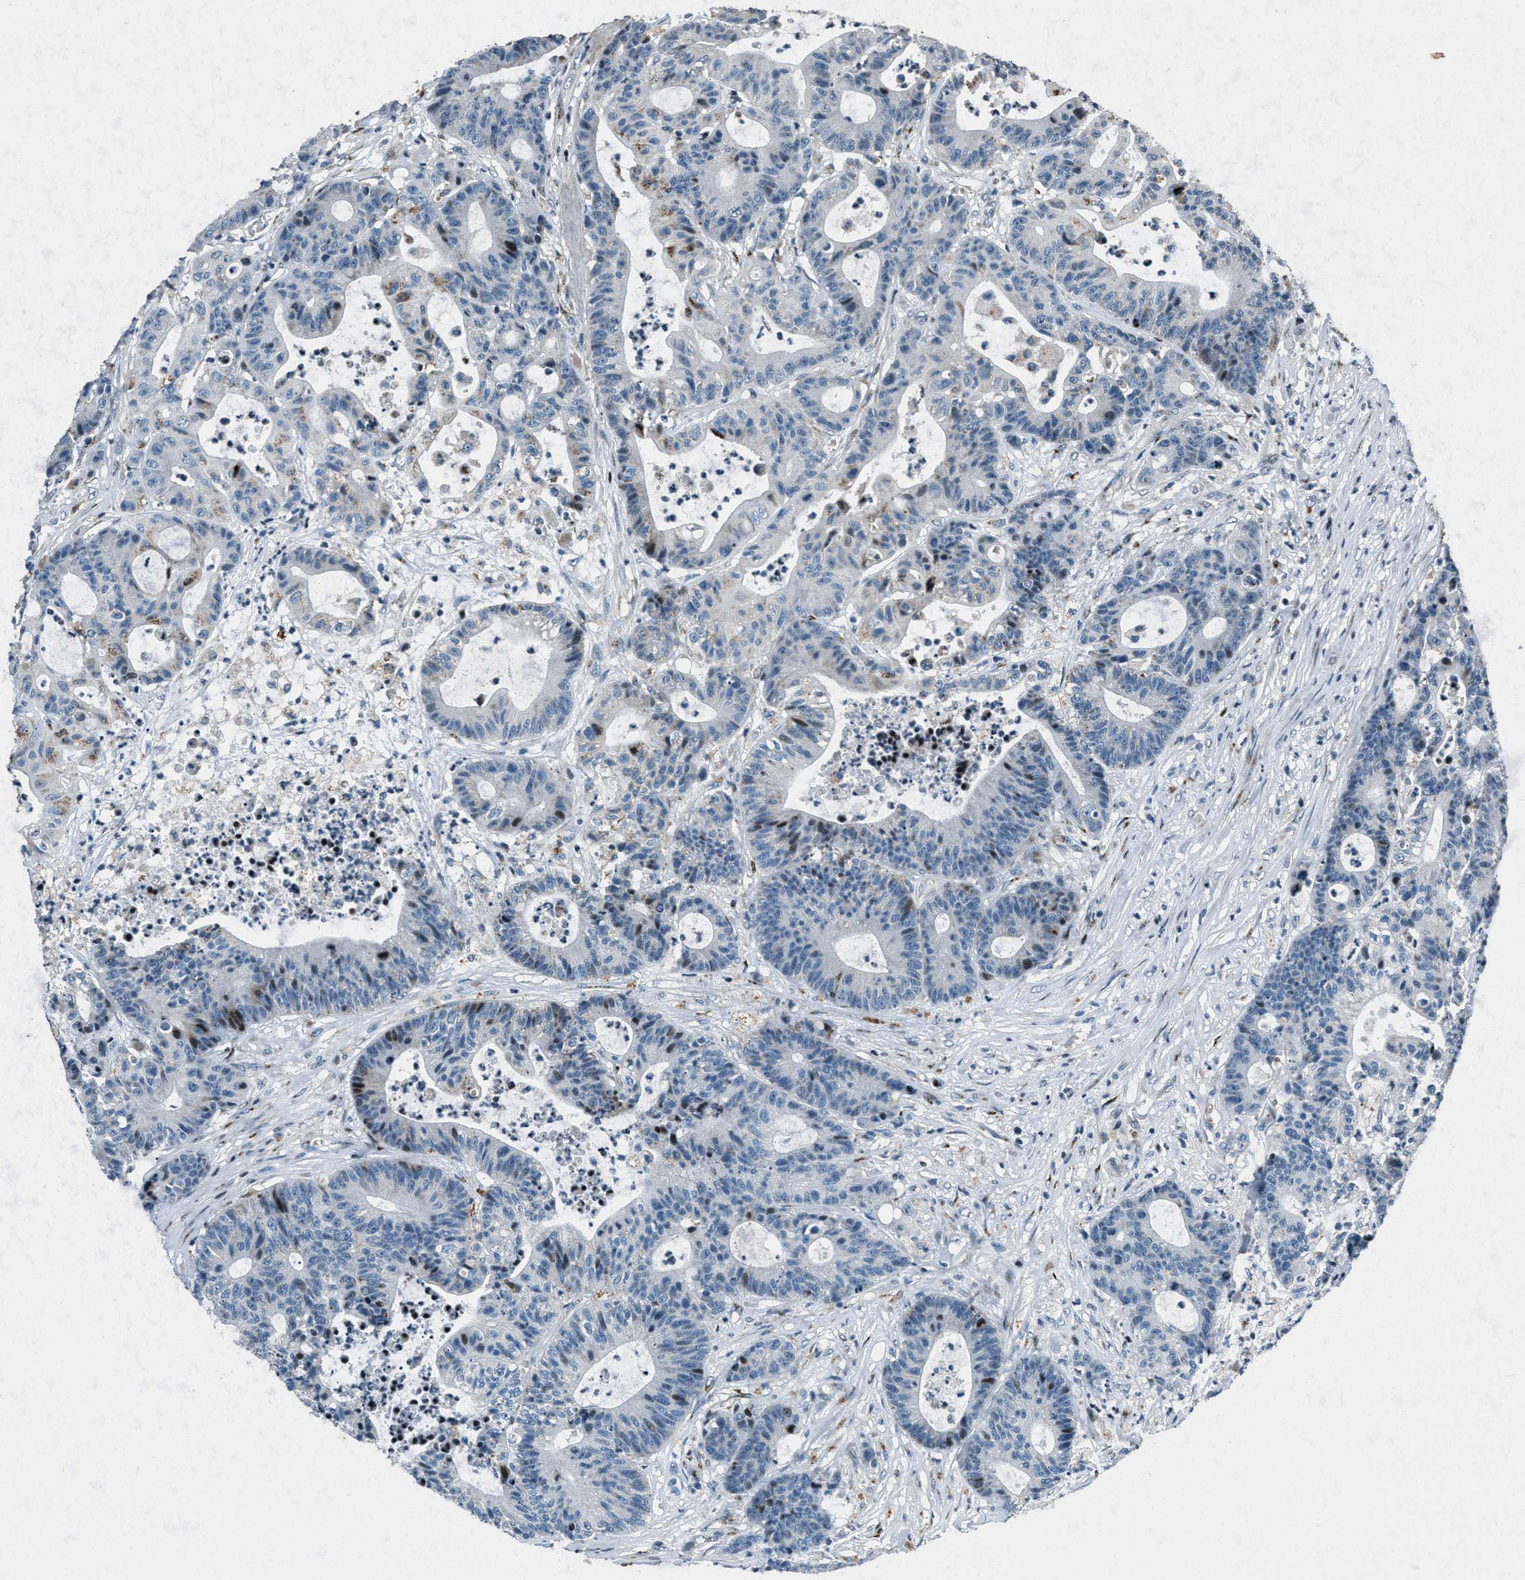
{"staining": {"intensity": "moderate", "quantity": "<25%", "location": "cytoplasmic/membranous,nuclear"}, "tissue": "colorectal cancer", "cell_type": "Tumor cells", "image_type": "cancer", "snomed": [{"axis": "morphology", "description": "Adenocarcinoma, NOS"}, {"axis": "topography", "description": "Colon"}], "caption": "Human colorectal cancer stained with a brown dye demonstrates moderate cytoplasmic/membranous and nuclear positive expression in approximately <25% of tumor cells.", "gene": "GPC6", "patient": {"sex": "female", "age": 84}}